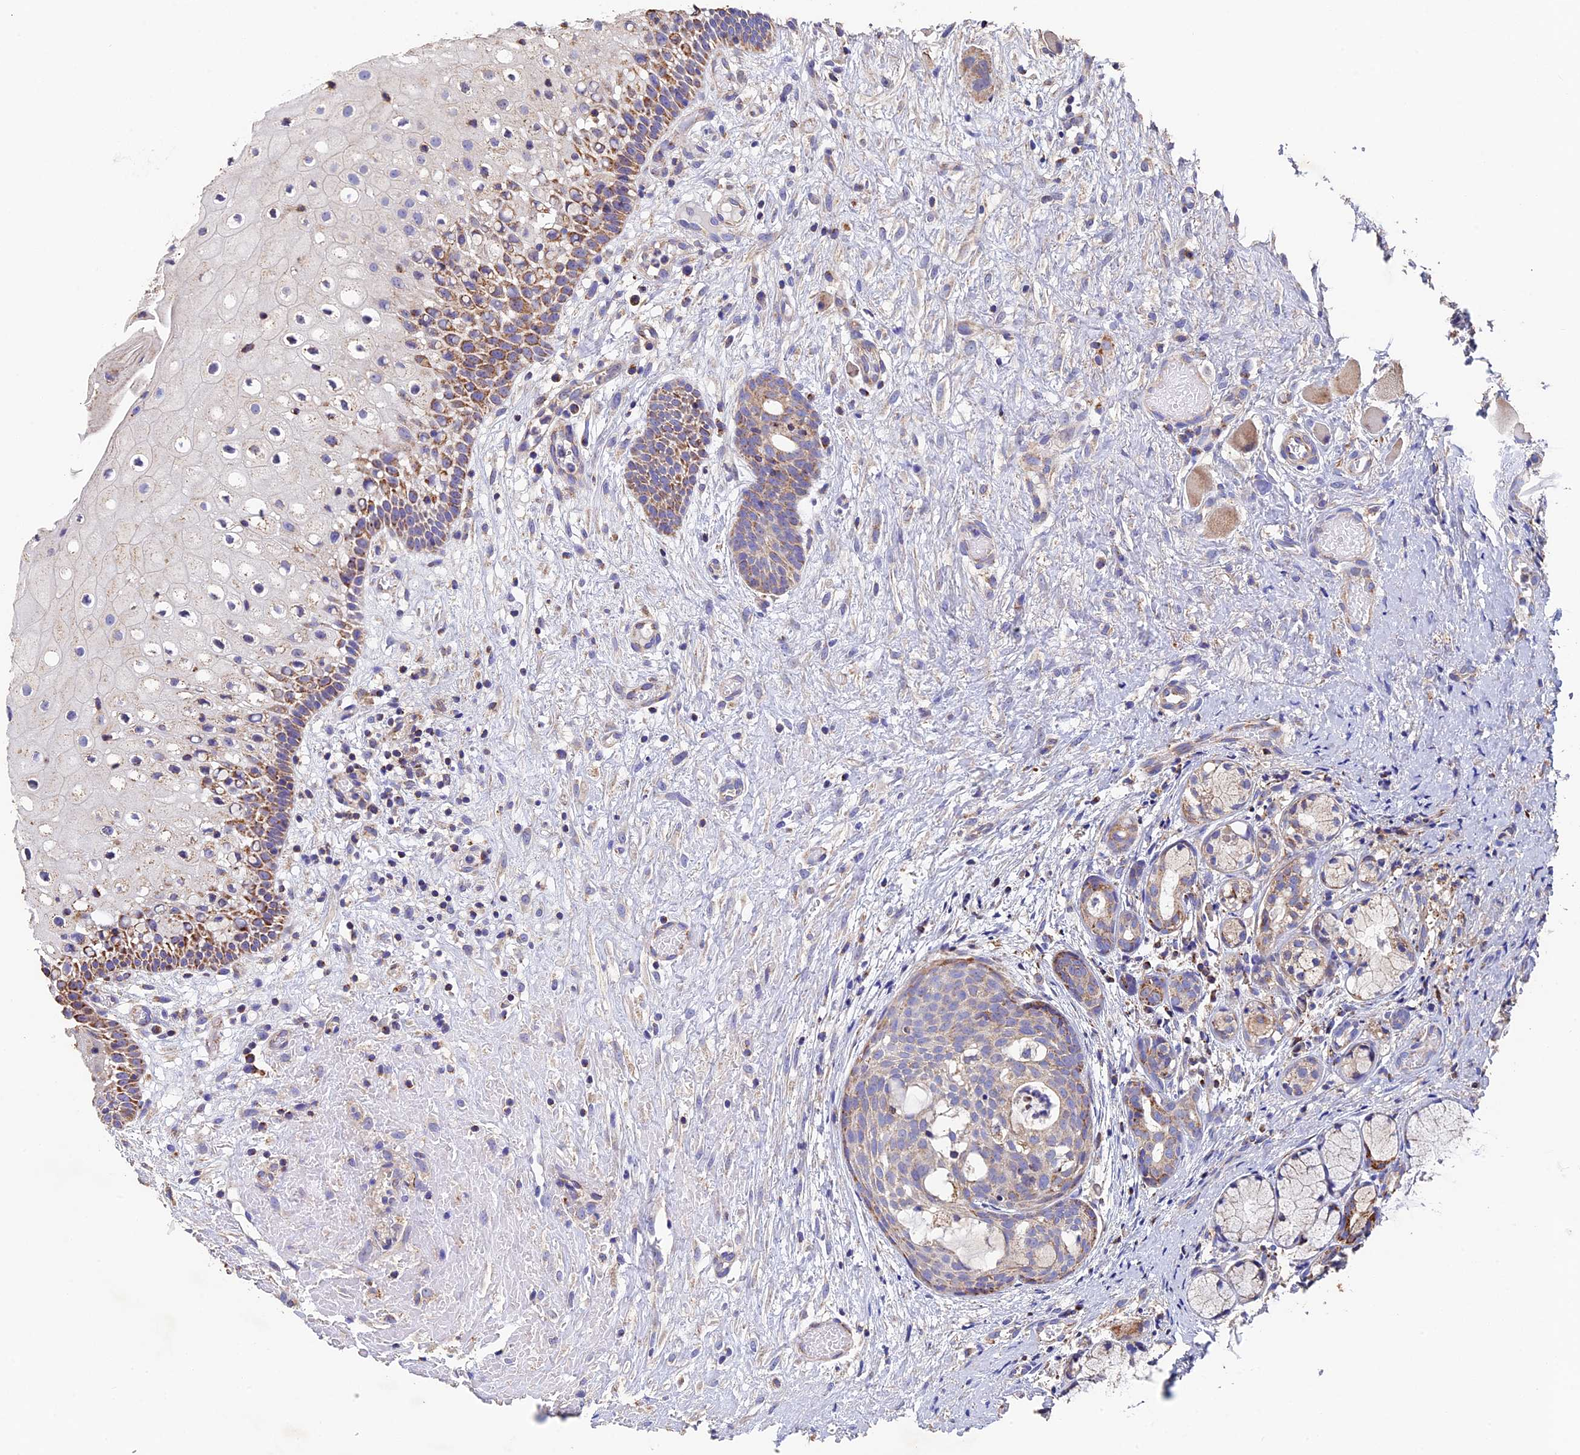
{"staining": {"intensity": "moderate", "quantity": "25%-75%", "location": "cytoplasmic/membranous"}, "tissue": "oral mucosa", "cell_type": "Squamous epithelial cells", "image_type": "normal", "snomed": [{"axis": "morphology", "description": "Normal tissue, NOS"}, {"axis": "topography", "description": "Oral tissue"}], "caption": "This is a micrograph of IHC staining of benign oral mucosa, which shows moderate expression in the cytoplasmic/membranous of squamous epithelial cells.", "gene": "ADAT1", "patient": {"sex": "female", "age": 69}}